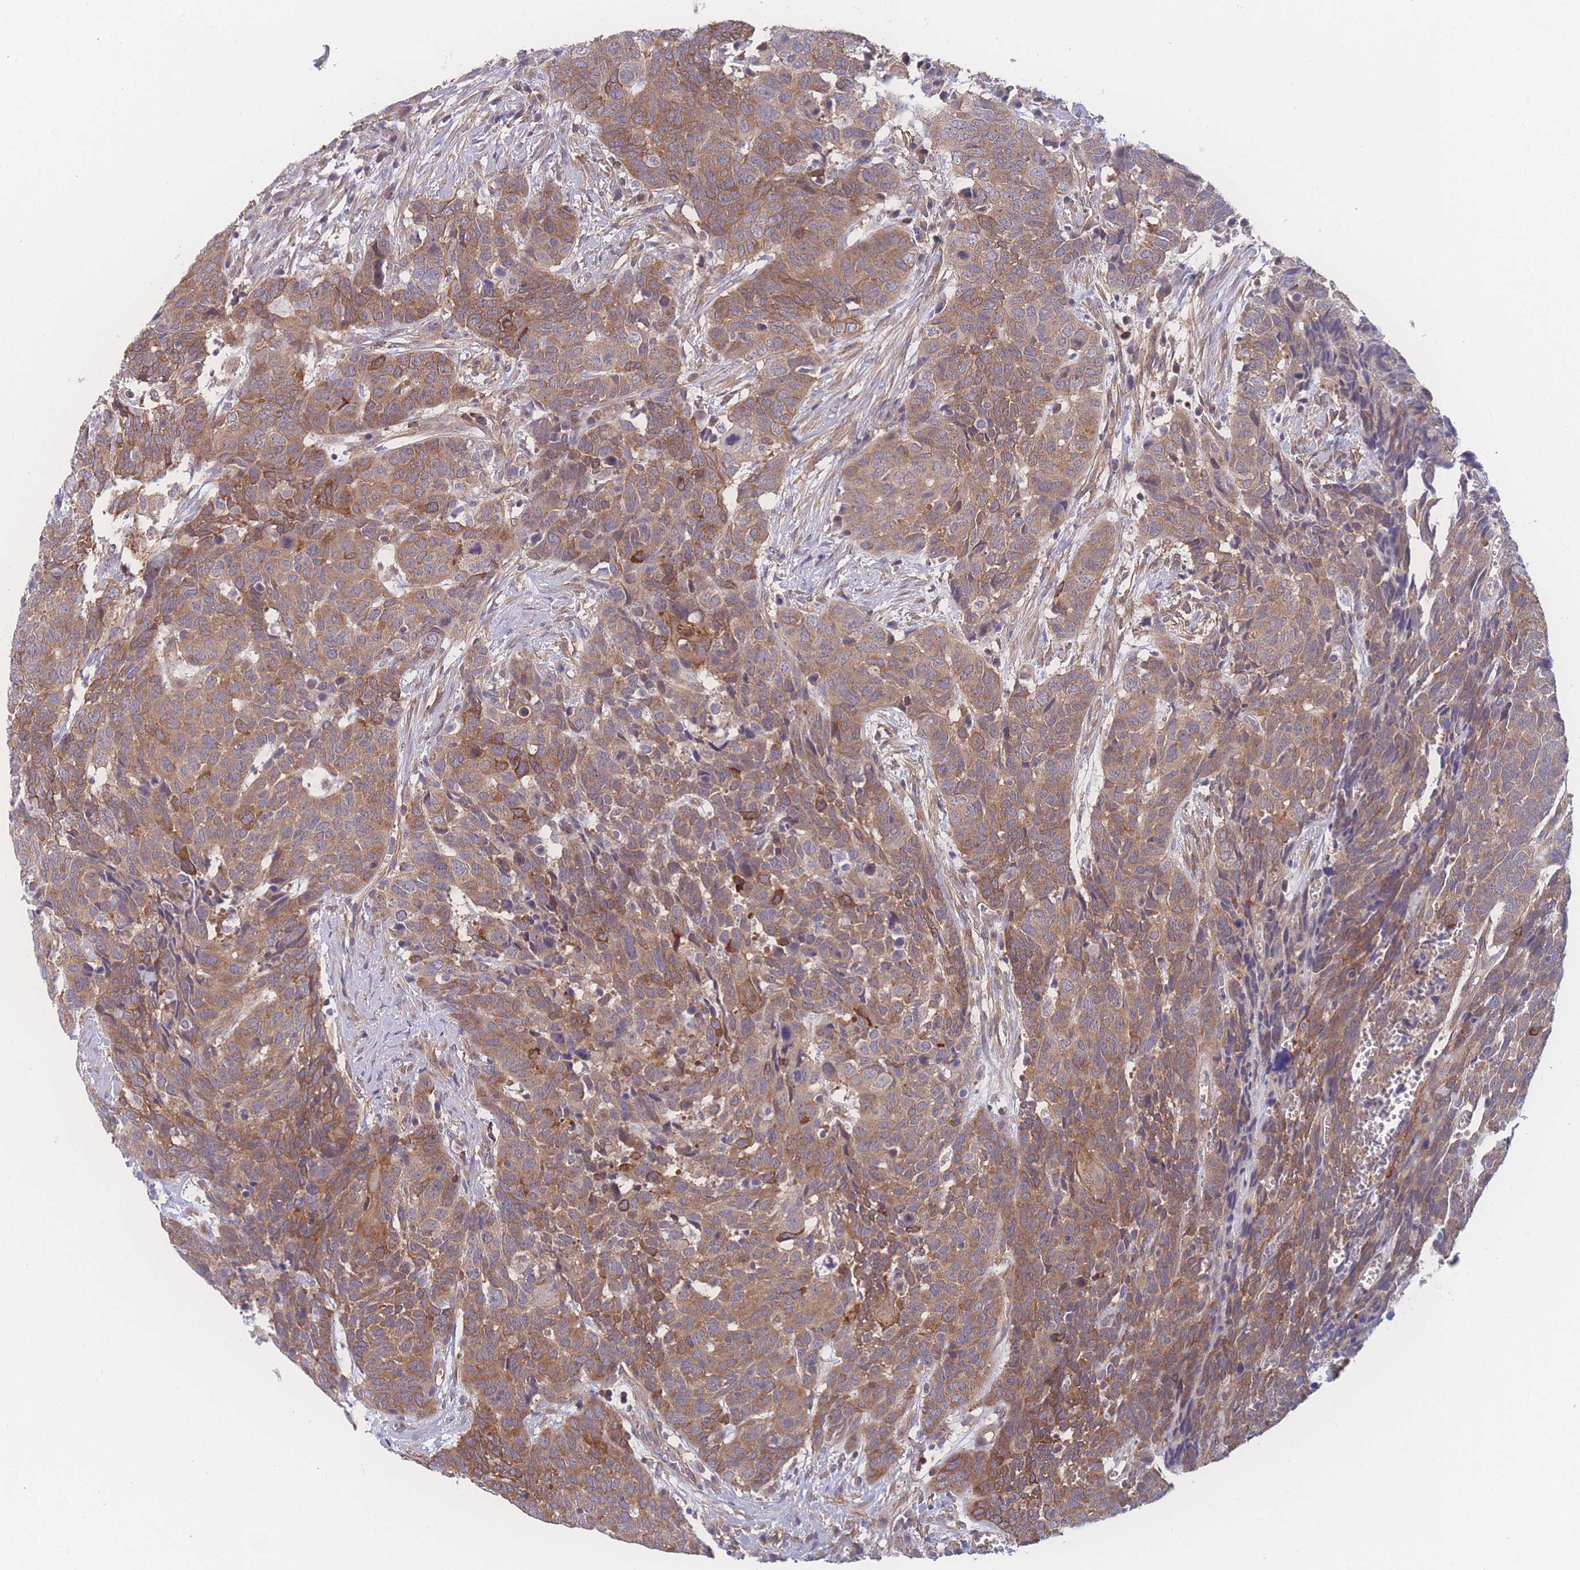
{"staining": {"intensity": "moderate", "quantity": ">75%", "location": "cytoplasmic/membranous"}, "tissue": "head and neck cancer", "cell_type": "Tumor cells", "image_type": "cancer", "snomed": [{"axis": "morphology", "description": "Squamous cell carcinoma, NOS"}, {"axis": "topography", "description": "Head-Neck"}], "caption": "IHC (DAB (3,3'-diaminobenzidine)) staining of human head and neck cancer demonstrates moderate cytoplasmic/membranous protein expression in about >75% of tumor cells.", "gene": "CFAP97", "patient": {"sex": "male", "age": 66}}